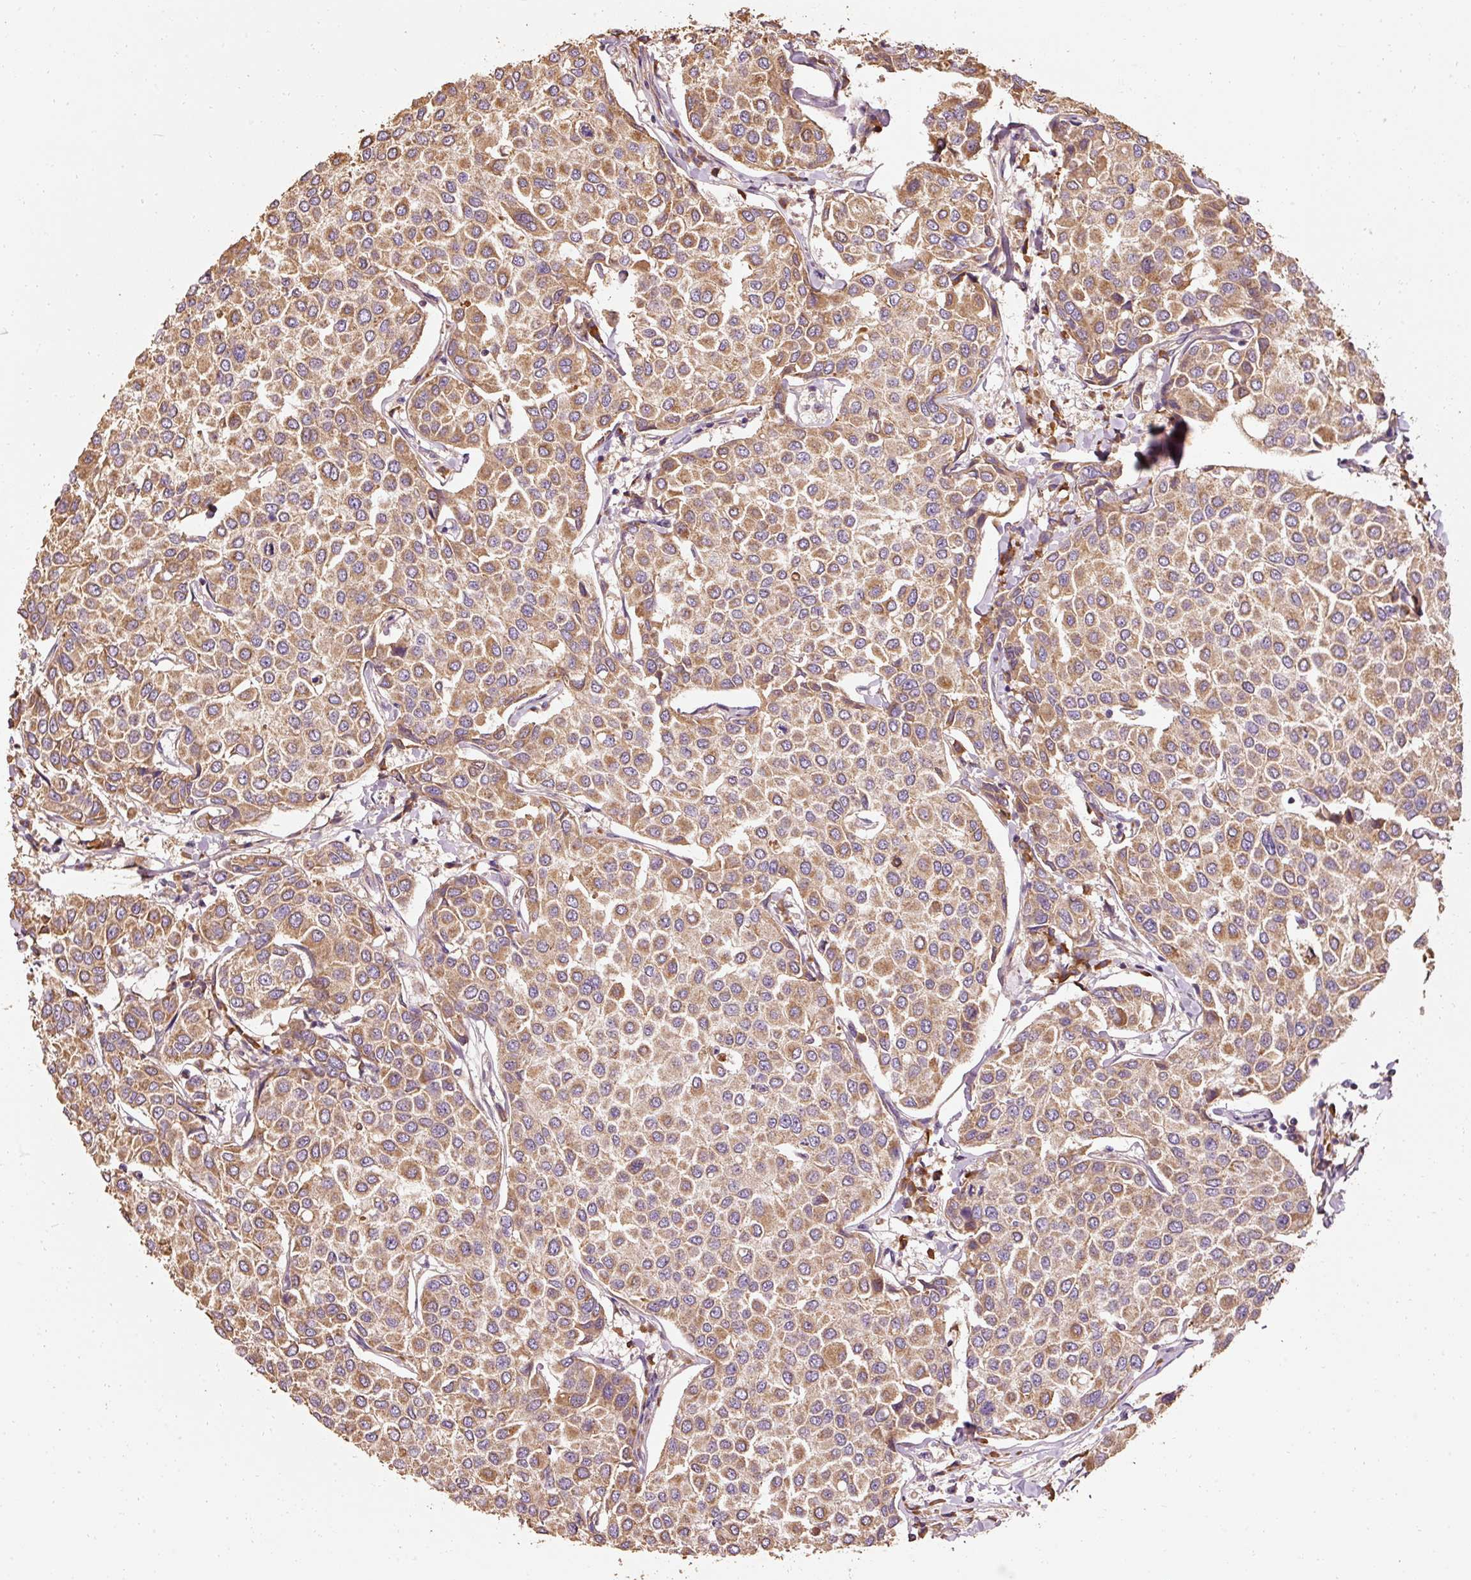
{"staining": {"intensity": "moderate", "quantity": ">75%", "location": "cytoplasmic/membranous"}, "tissue": "breast cancer", "cell_type": "Tumor cells", "image_type": "cancer", "snomed": [{"axis": "morphology", "description": "Duct carcinoma"}, {"axis": "topography", "description": "Breast"}], "caption": "Invasive ductal carcinoma (breast) was stained to show a protein in brown. There is medium levels of moderate cytoplasmic/membranous staining in about >75% of tumor cells. (brown staining indicates protein expression, while blue staining denotes nuclei).", "gene": "EFHC1", "patient": {"sex": "female", "age": 55}}